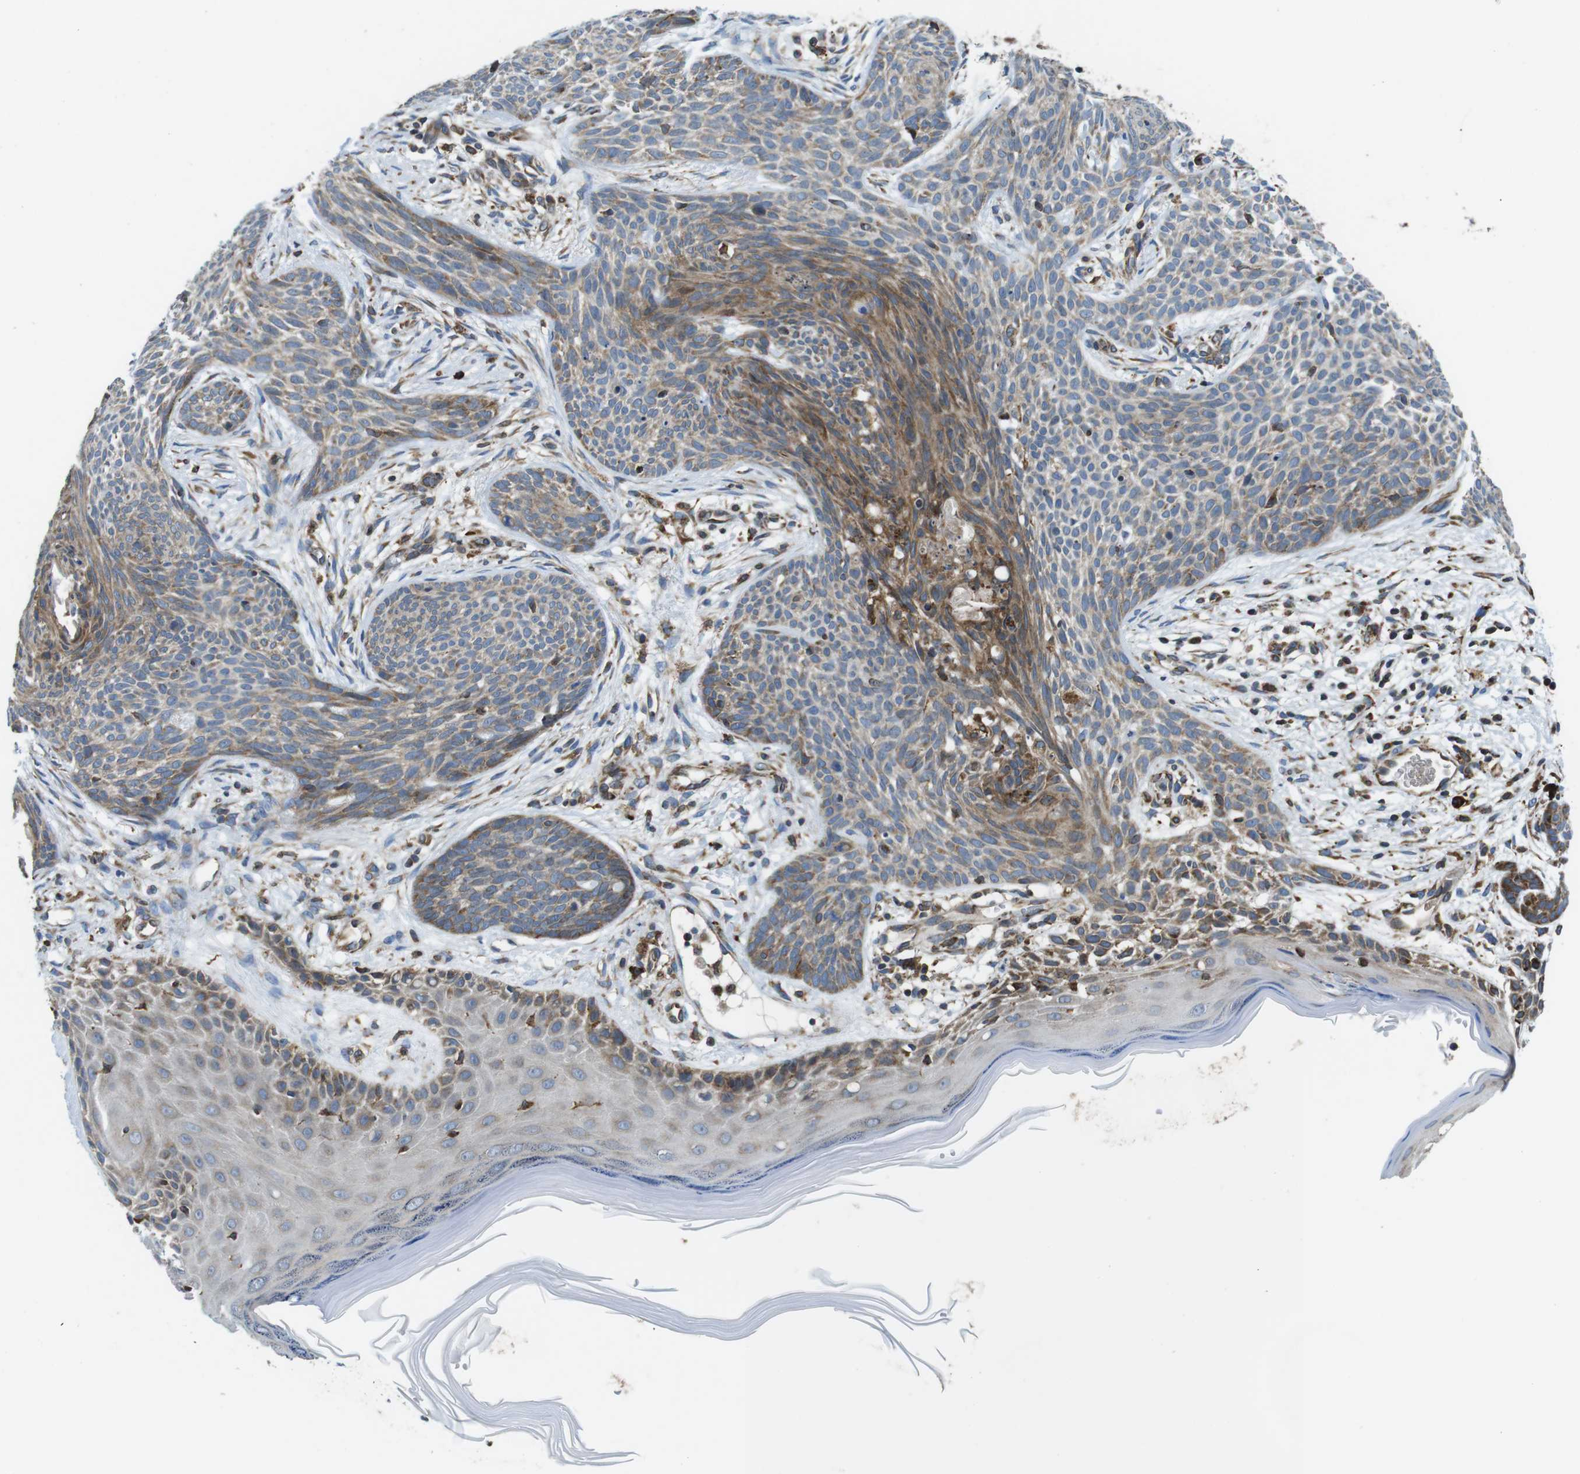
{"staining": {"intensity": "moderate", "quantity": "25%-75%", "location": "cytoplasmic/membranous"}, "tissue": "skin cancer", "cell_type": "Tumor cells", "image_type": "cancer", "snomed": [{"axis": "morphology", "description": "Basal cell carcinoma"}, {"axis": "topography", "description": "Skin"}], "caption": "Human skin cancer (basal cell carcinoma) stained for a protein (brown) exhibits moderate cytoplasmic/membranous positive positivity in approximately 25%-75% of tumor cells.", "gene": "UGGT1", "patient": {"sex": "female", "age": 59}}